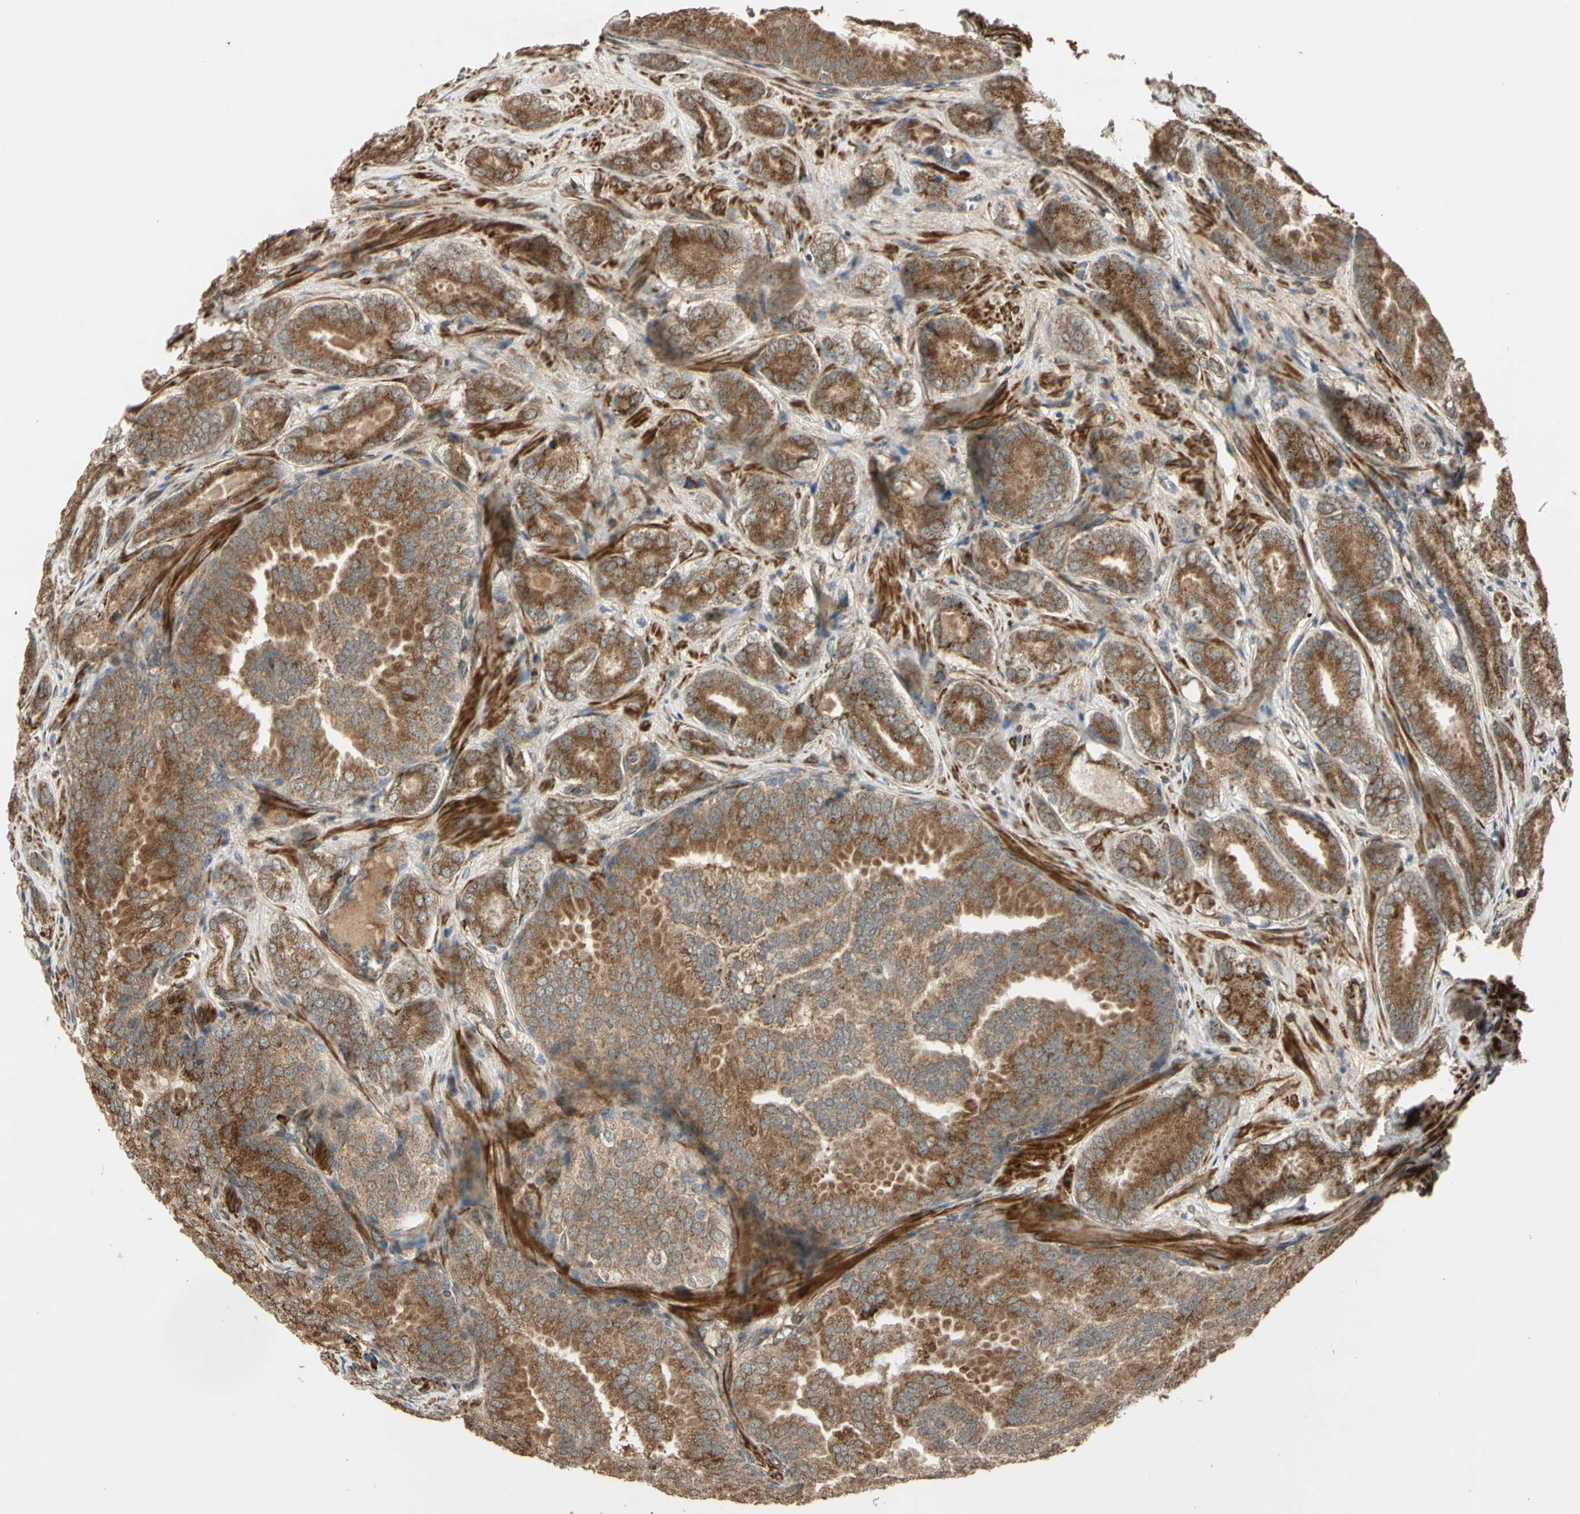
{"staining": {"intensity": "strong", "quantity": ">75%", "location": "cytoplasmic/membranous"}, "tissue": "prostate cancer", "cell_type": "Tumor cells", "image_type": "cancer", "snomed": [{"axis": "morphology", "description": "Adenocarcinoma, High grade"}, {"axis": "topography", "description": "Prostate"}], "caption": "The photomicrograph shows a brown stain indicating the presence of a protein in the cytoplasmic/membranous of tumor cells in prostate cancer (high-grade adenocarcinoma).", "gene": "GCK", "patient": {"sex": "male", "age": 64}}